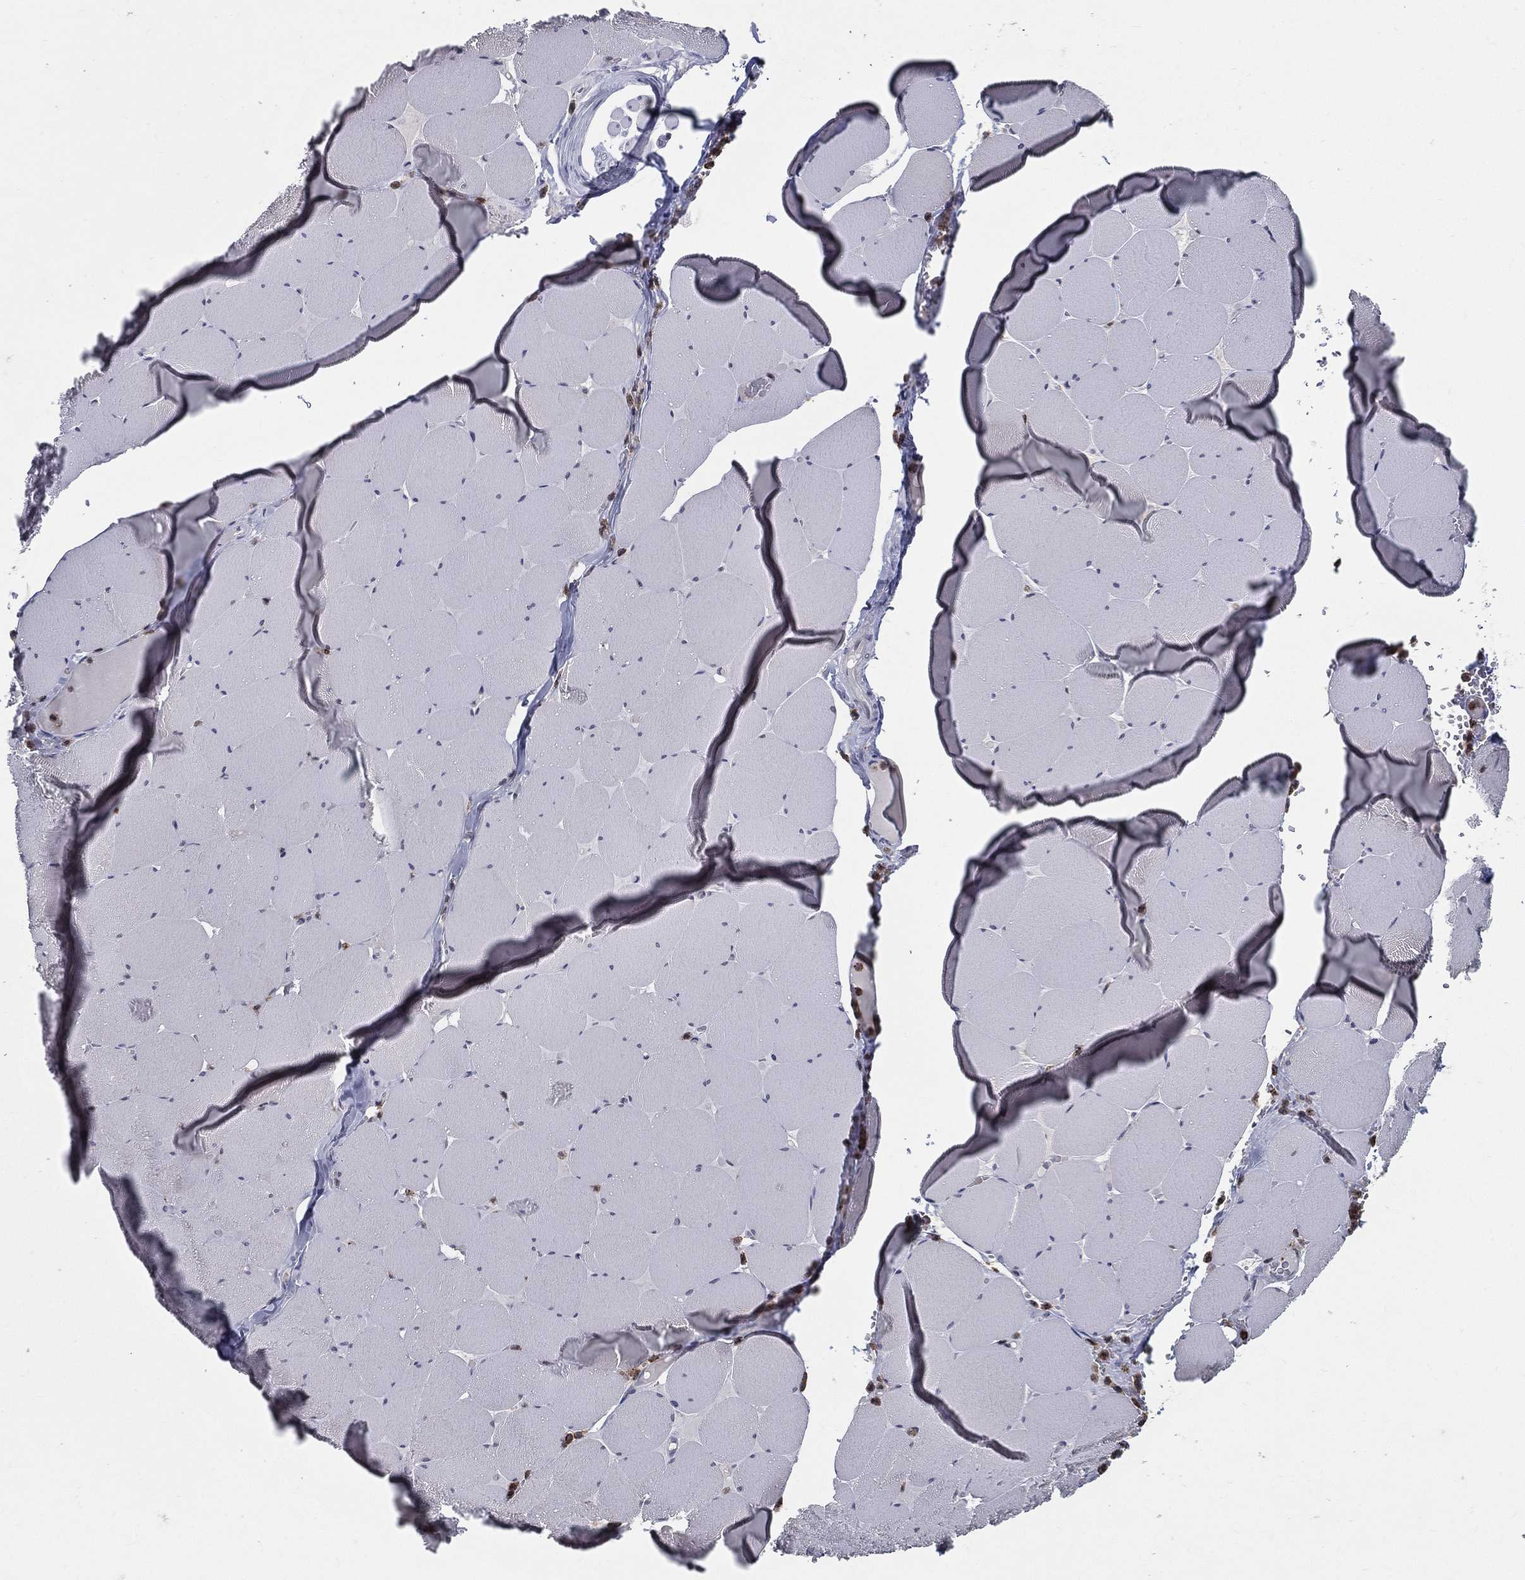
{"staining": {"intensity": "negative", "quantity": "none", "location": "none"}, "tissue": "skeletal muscle", "cell_type": "Myocytes", "image_type": "normal", "snomed": [{"axis": "morphology", "description": "Normal tissue, NOS"}, {"axis": "morphology", "description": "Malignant melanoma, Metastatic site"}, {"axis": "topography", "description": "Skeletal muscle"}], "caption": "Skeletal muscle stained for a protein using IHC exhibits no expression myocytes.", "gene": "EVI2B", "patient": {"sex": "male", "age": 50}}